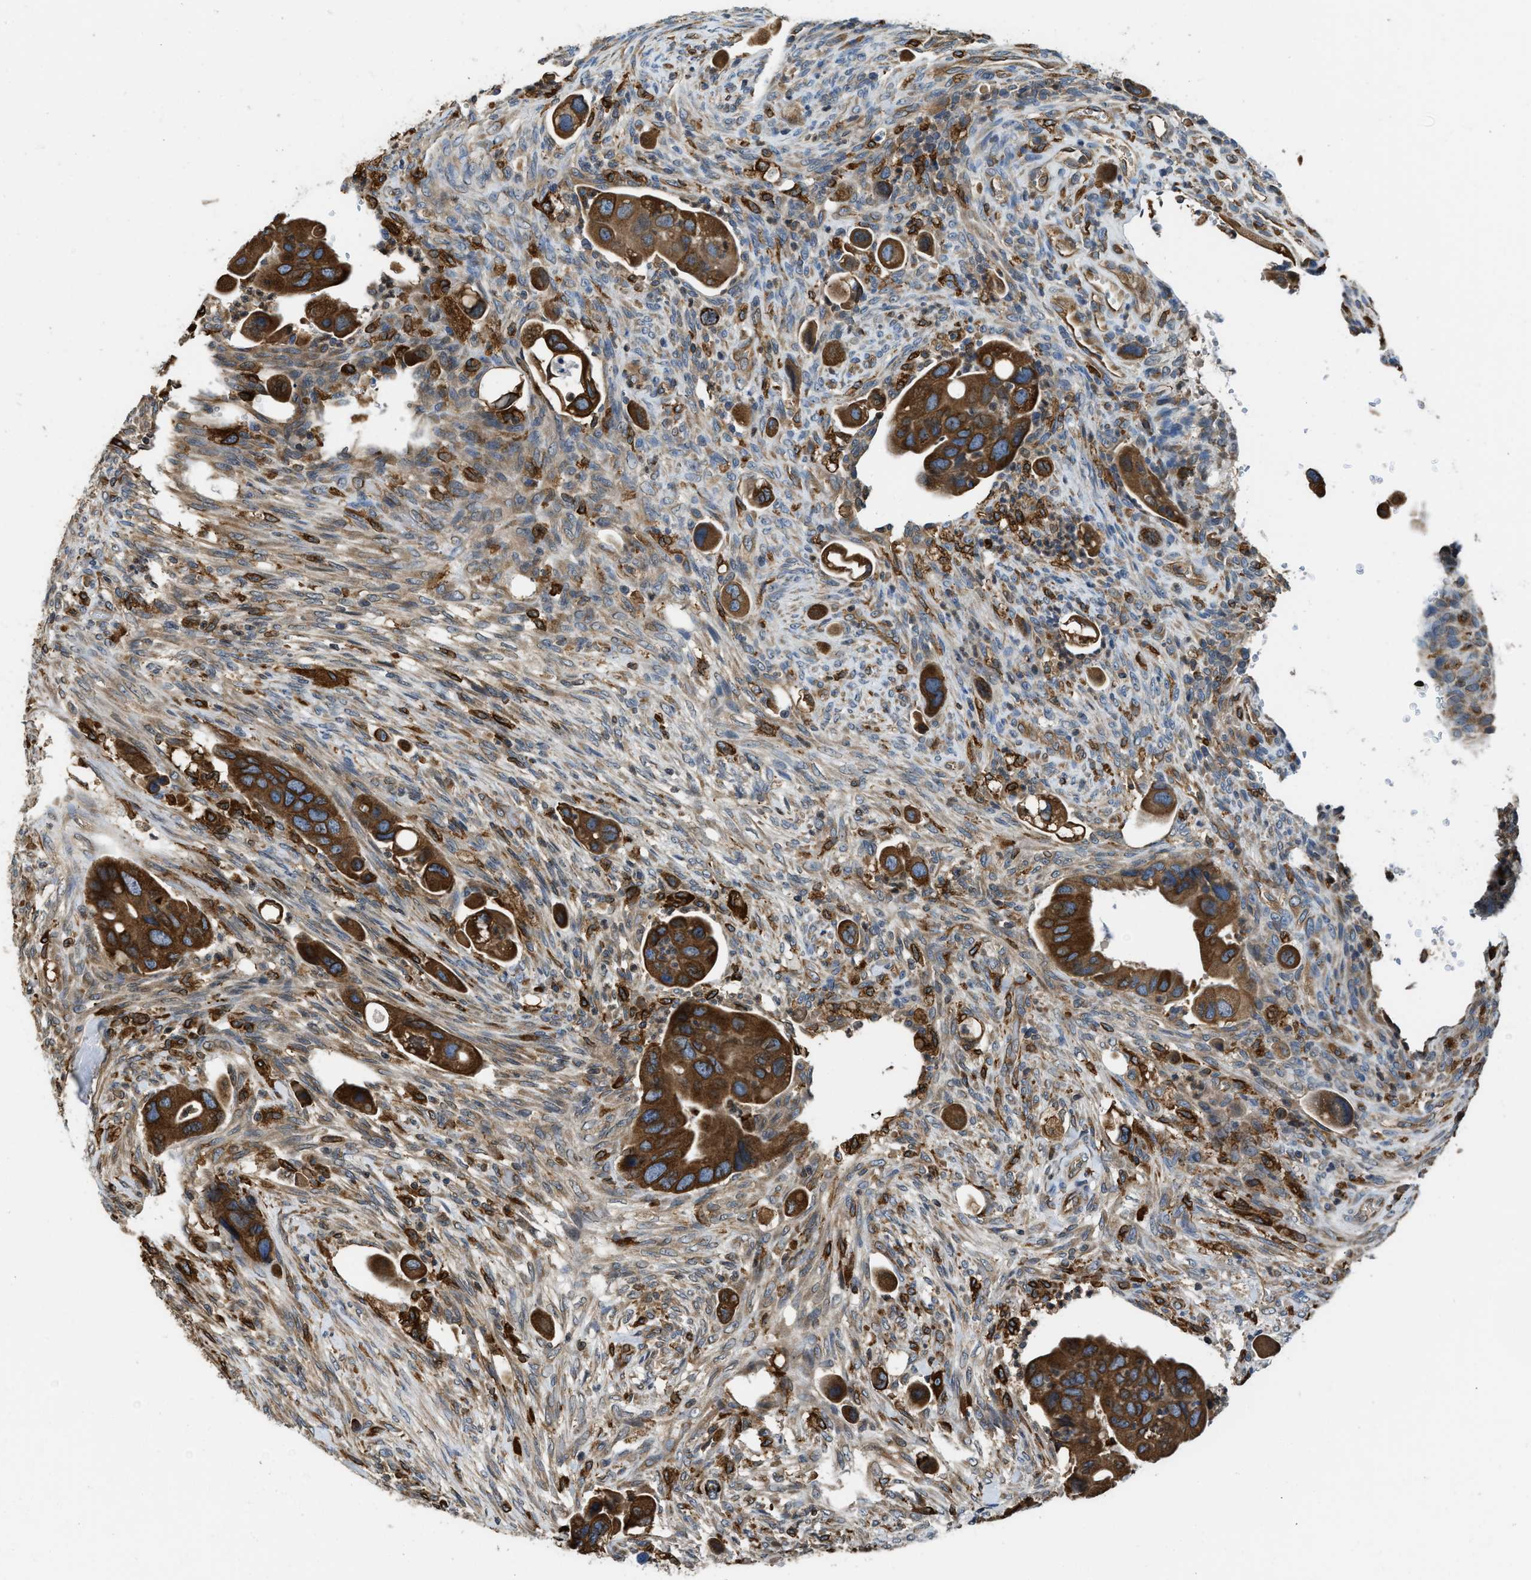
{"staining": {"intensity": "strong", "quantity": ">75%", "location": "cytoplasmic/membranous"}, "tissue": "colorectal cancer", "cell_type": "Tumor cells", "image_type": "cancer", "snomed": [{"axis": "morphology", "description": "Adenocarcinoma, NOS"}, {"axis": "topography", "description": "Rectum"}], "caption": "The histopathology image reveals a brown stain indicating the presence of a protein in the cytoplasmic/membranous of tumor cells in colorectal cancer (adenocarcinoma). The staining is performed using DAB (3,3'-diaminobenzidine) brown chromogen to label protein expression. The nuclei are counter-stained blue using hematoxylin.", "gene": "BCAP31", "patient": {"sex": "female", "age": 57}}